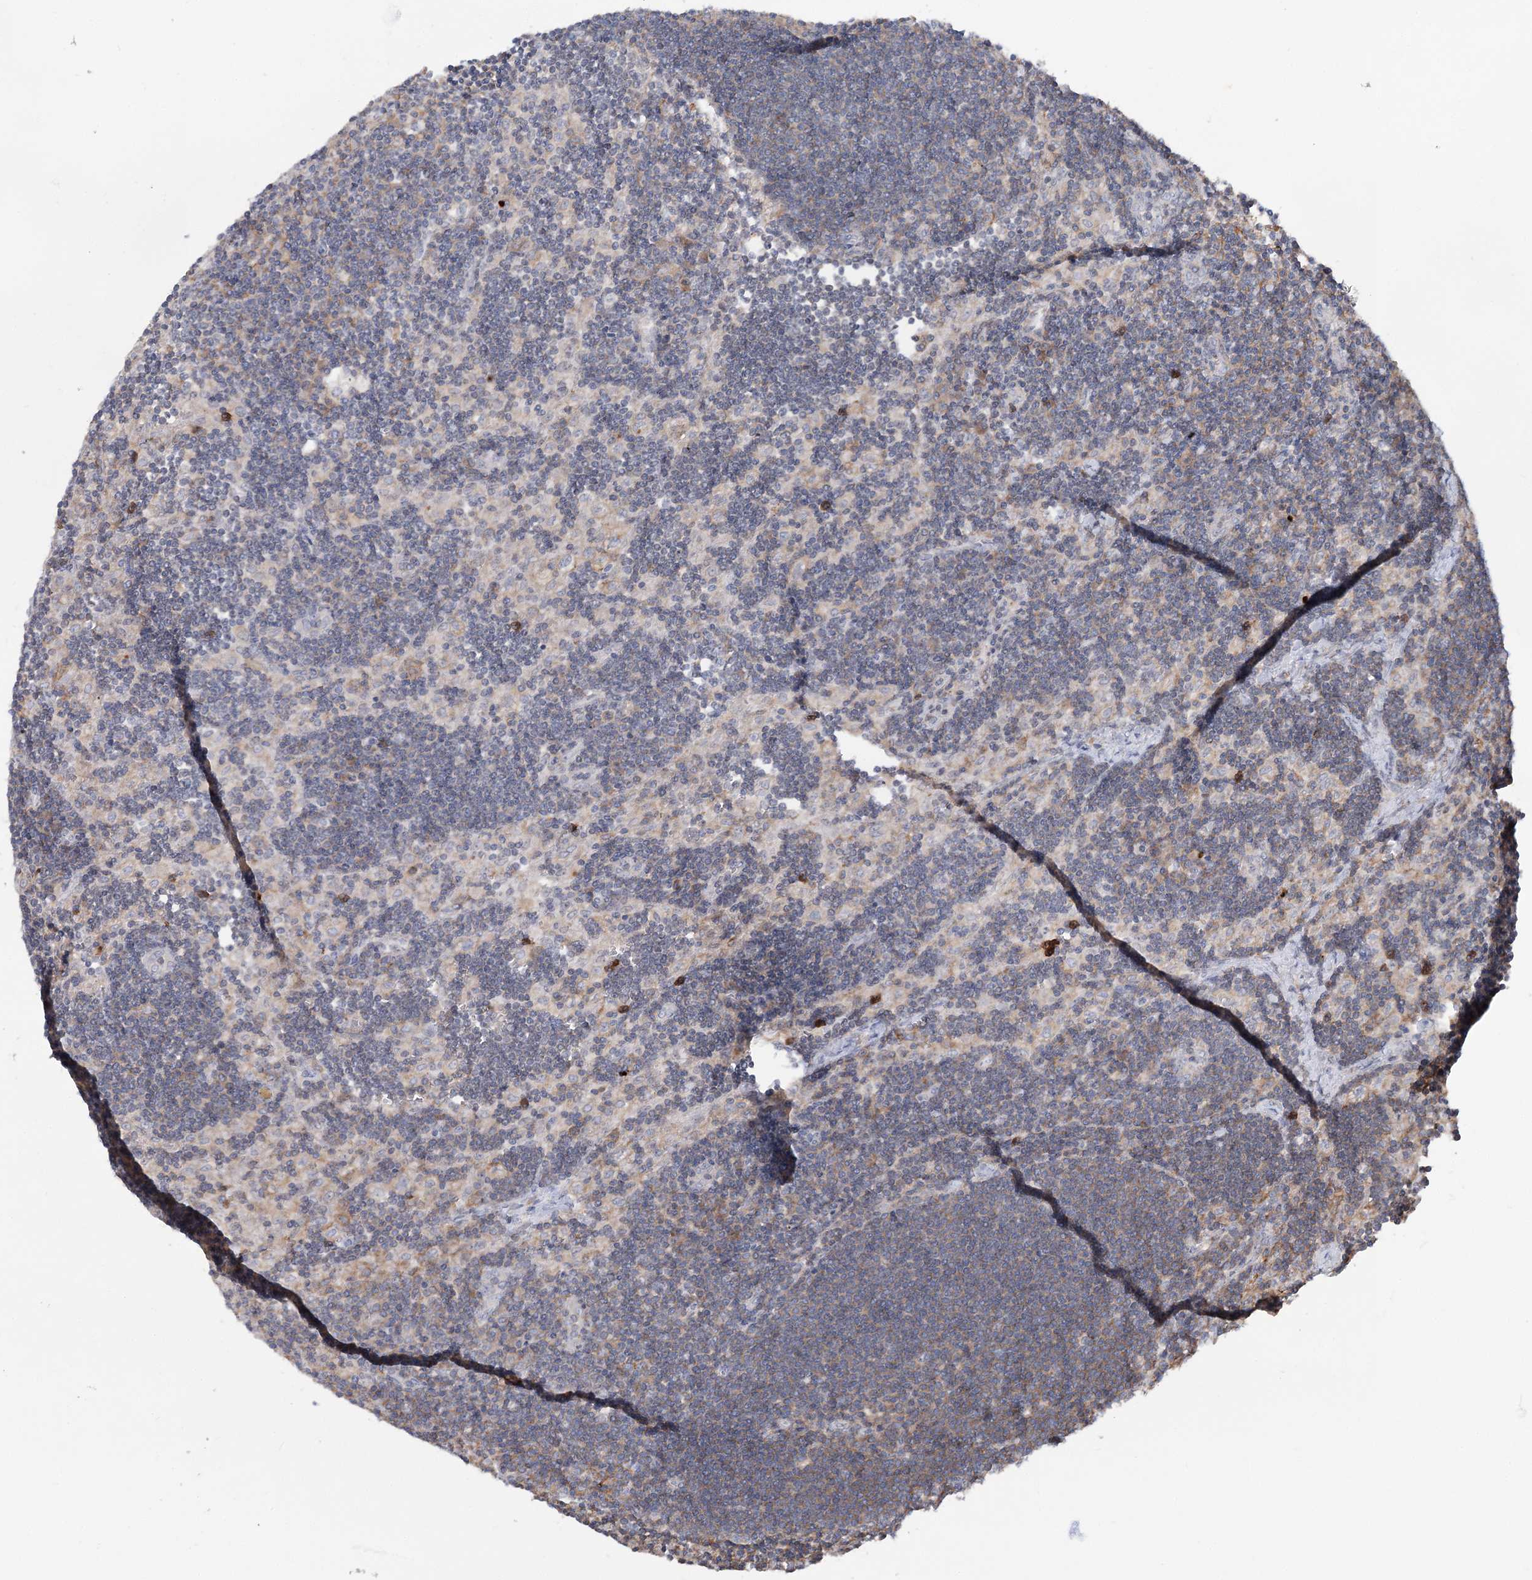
{"staining": {"intensity": "negative", "quantity": "none", "location": "none"}, "tissue": "lymph node", "cell_type": "Germinal center cells", "image_type": "normal", "snomed": [{"axis": "morphology", "description": "Normal tissue, NOS"}, {"axis": "topography", "description": "Lymph node"}], "caption": "This is an IHC photomicrograph of unremarkable human lymph node. There is no staining in germinal center cells.", "gene": "LARP1B", "patient": {"sex": "male", "age": 24}}